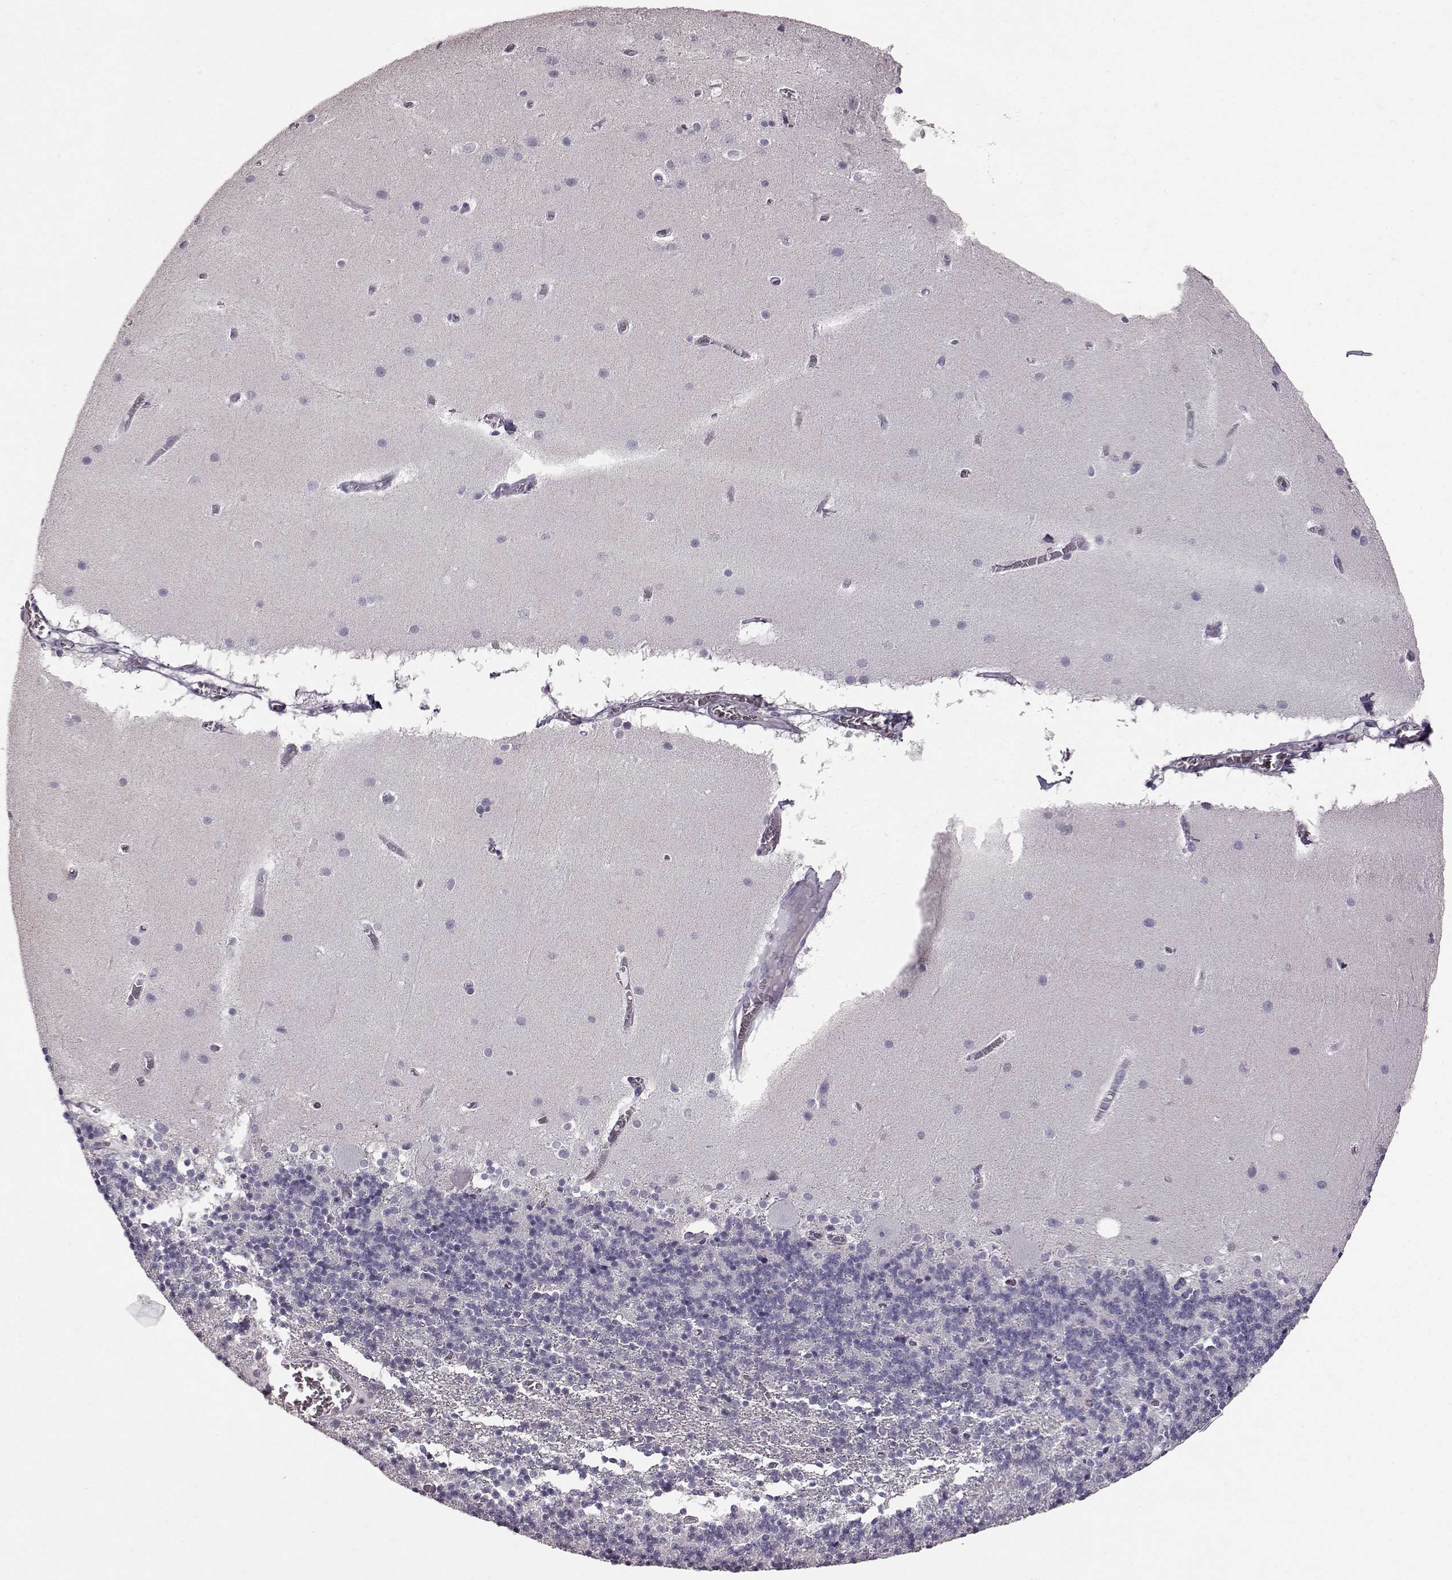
{"staining": {"intensity": "negative", "quantity": "none", "location": "none"}, "tissue": "cerebellum", "cell_type": "Cells in granular layer", "image_type": "normal", "snomed": [{"axis": "morphology", "description": "Normal tissue, NOS"}, {"axis": "topography", "description": "Cerebellum"}], "caption": "The IHC micrograph has no significant positivity in cells in granular layer of cerebellum.", "gene": "FUT4", "patient": {"sex": "male", "age": 70}}